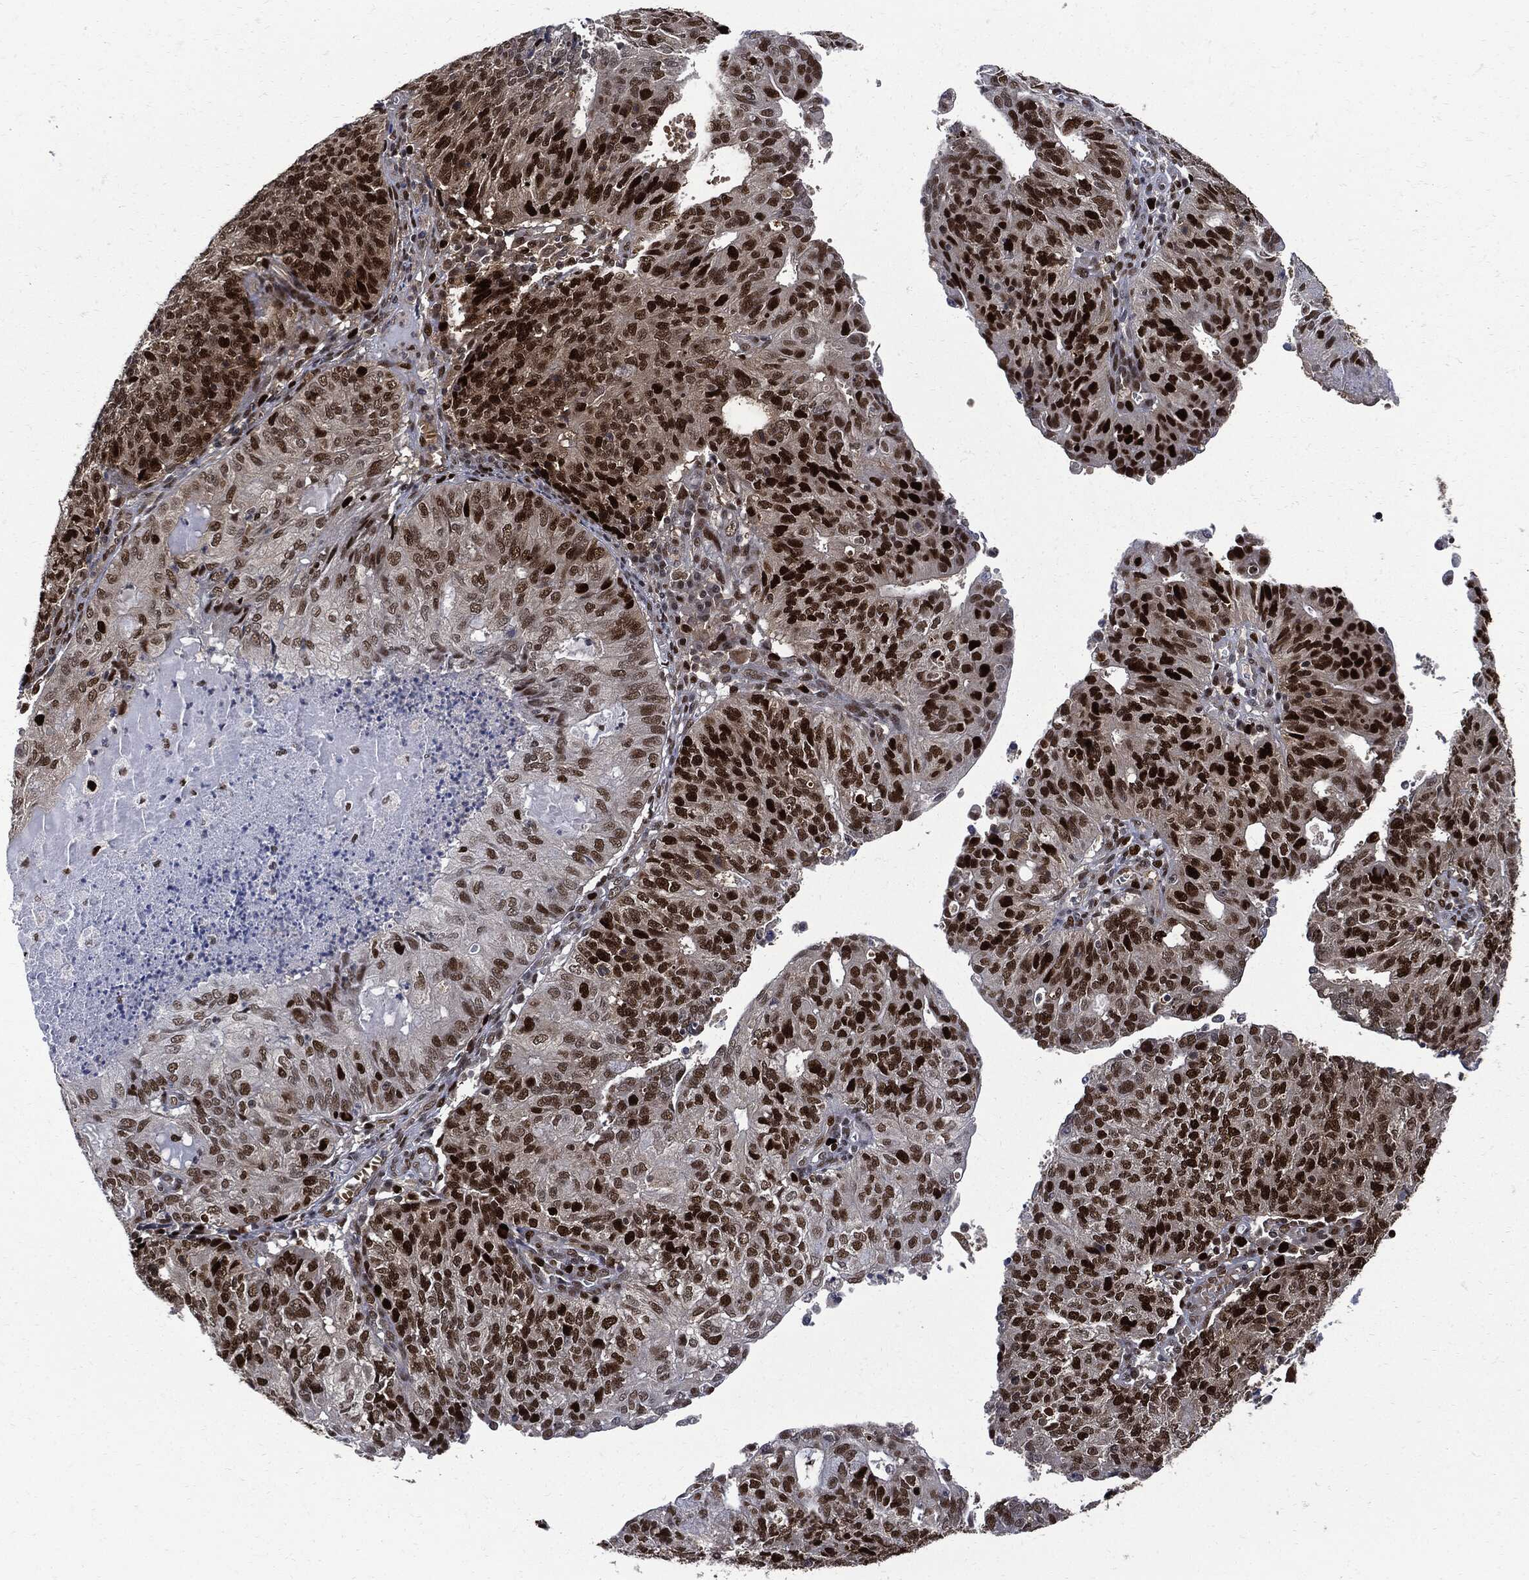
{"staining": {"intensity": "strong", "quantity": ">75%", "location": "nuclear"}, "tissue": "endometrial cancer", "cell_type": "Tumor cells", "image_type": "cancer", "snomed": [{"axis": "morphology", "description": "Adenocarcinoma, NOS"}, {"axis": "topography", "description": "Endometrium"}], "caption": "Human endometrial adenocarcinoma stained with a protein marker demonstrates strong staining in tumor cells.", "gene": "PCNA", "patient": {"sex": "female", "age": 82}}